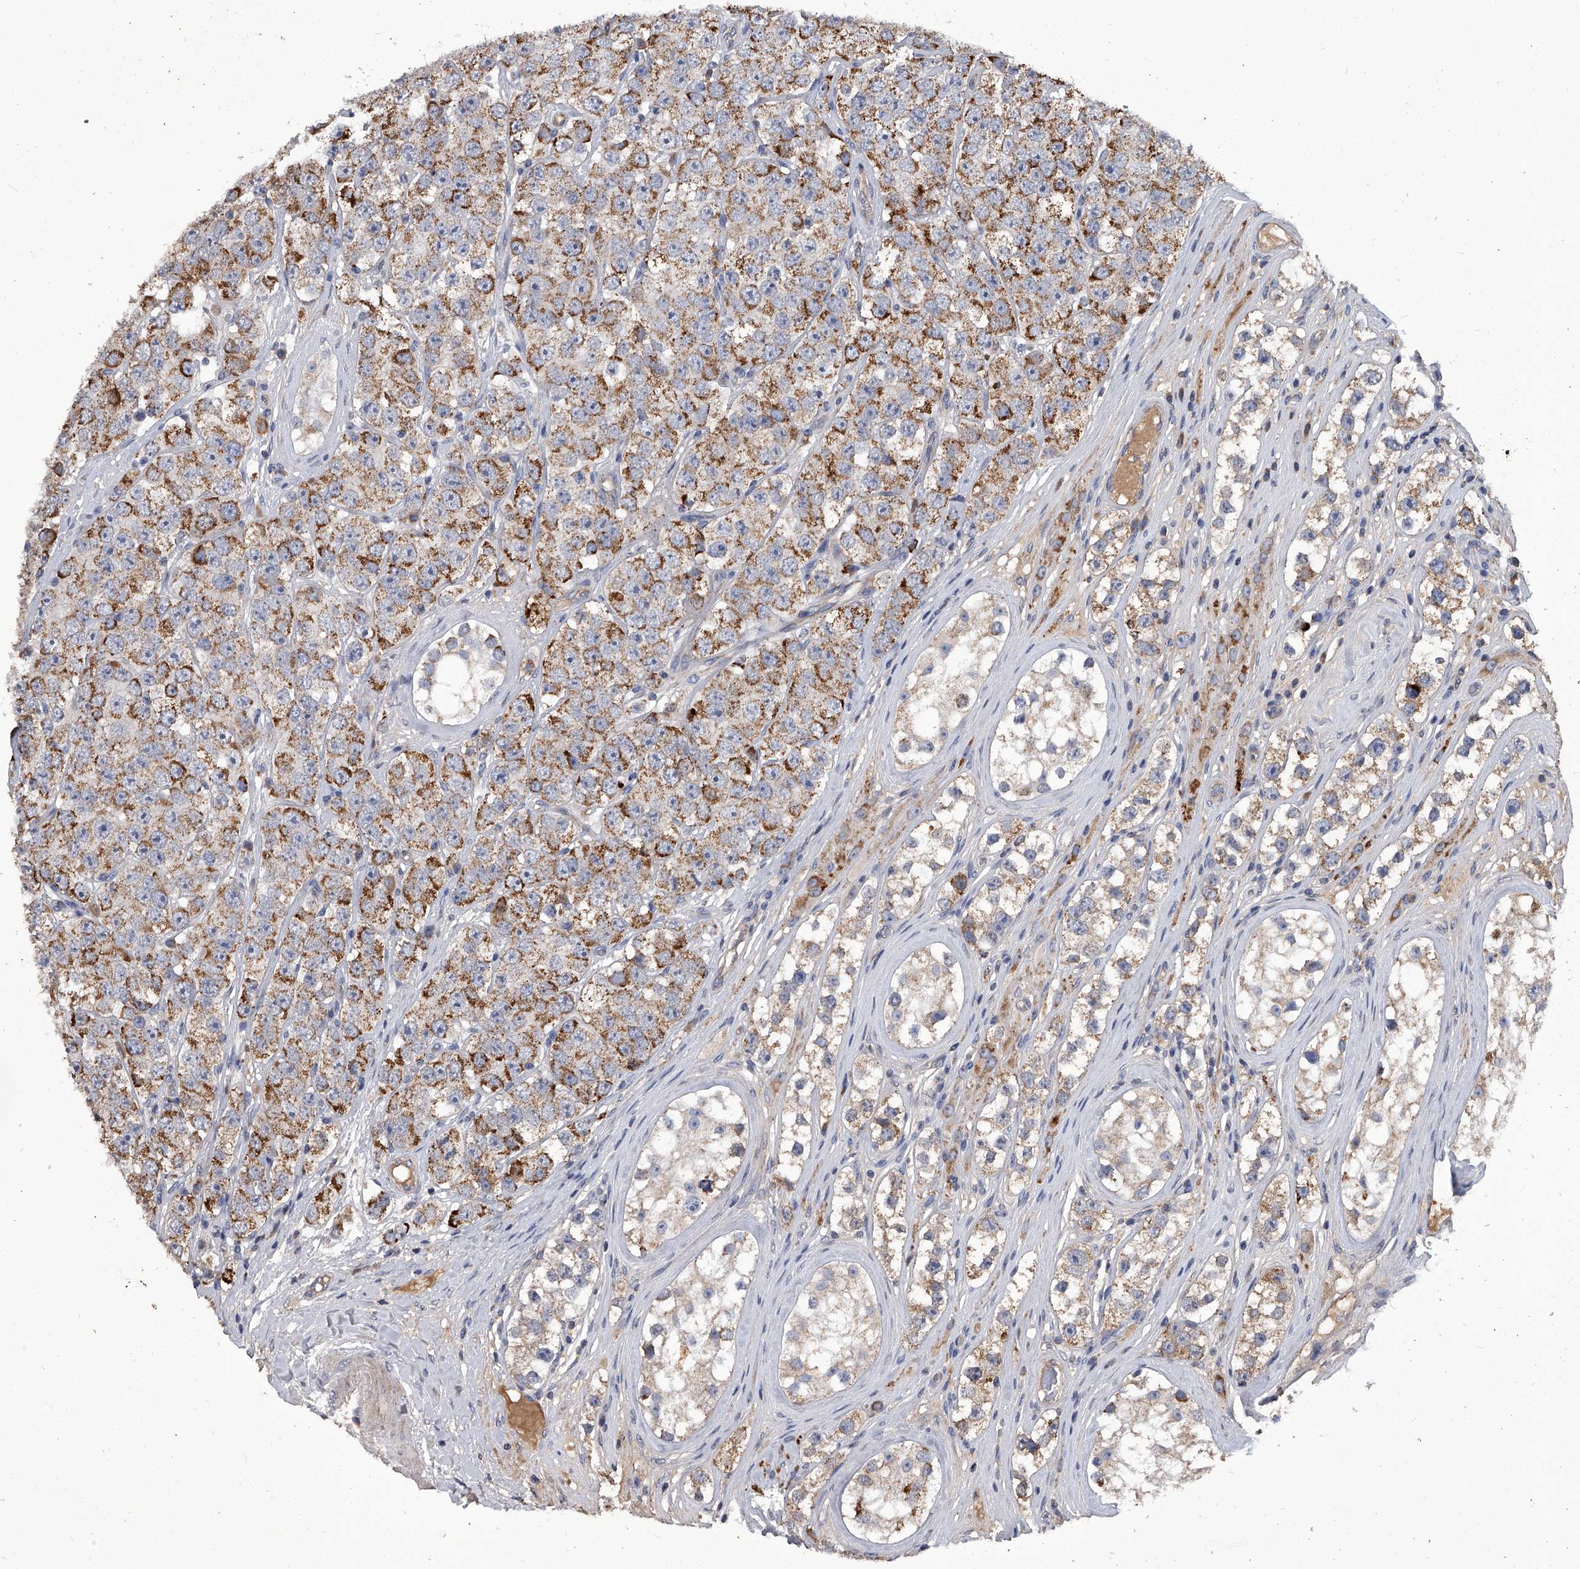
{"staining": {"intensity": "moderate", "quantity": ">75%", "location": "cytoplasmic/membranous"}, "tissue": "testis cancer", "cell_type": "Tumor cells", "image_type": "cancer", "snomed": [{"axis": "morphology", "description": "Seminoma, NOS"}, {"axis": "topography", "description": "Testis"}], "caption": "Immunohistochemistry (IHC) image of neoplastic tissue: human testis cancer (seminoma) stained using immunohistochemistry (IHC) demonstrates medium levels of moderate protein expression localized specifically in the cytoplasmic/membranous of tumor cells, appearing as a cytoplasmic/membranous brown color.", "gene": "NRP1", "patient": {"sex": "male", "age": 28}}